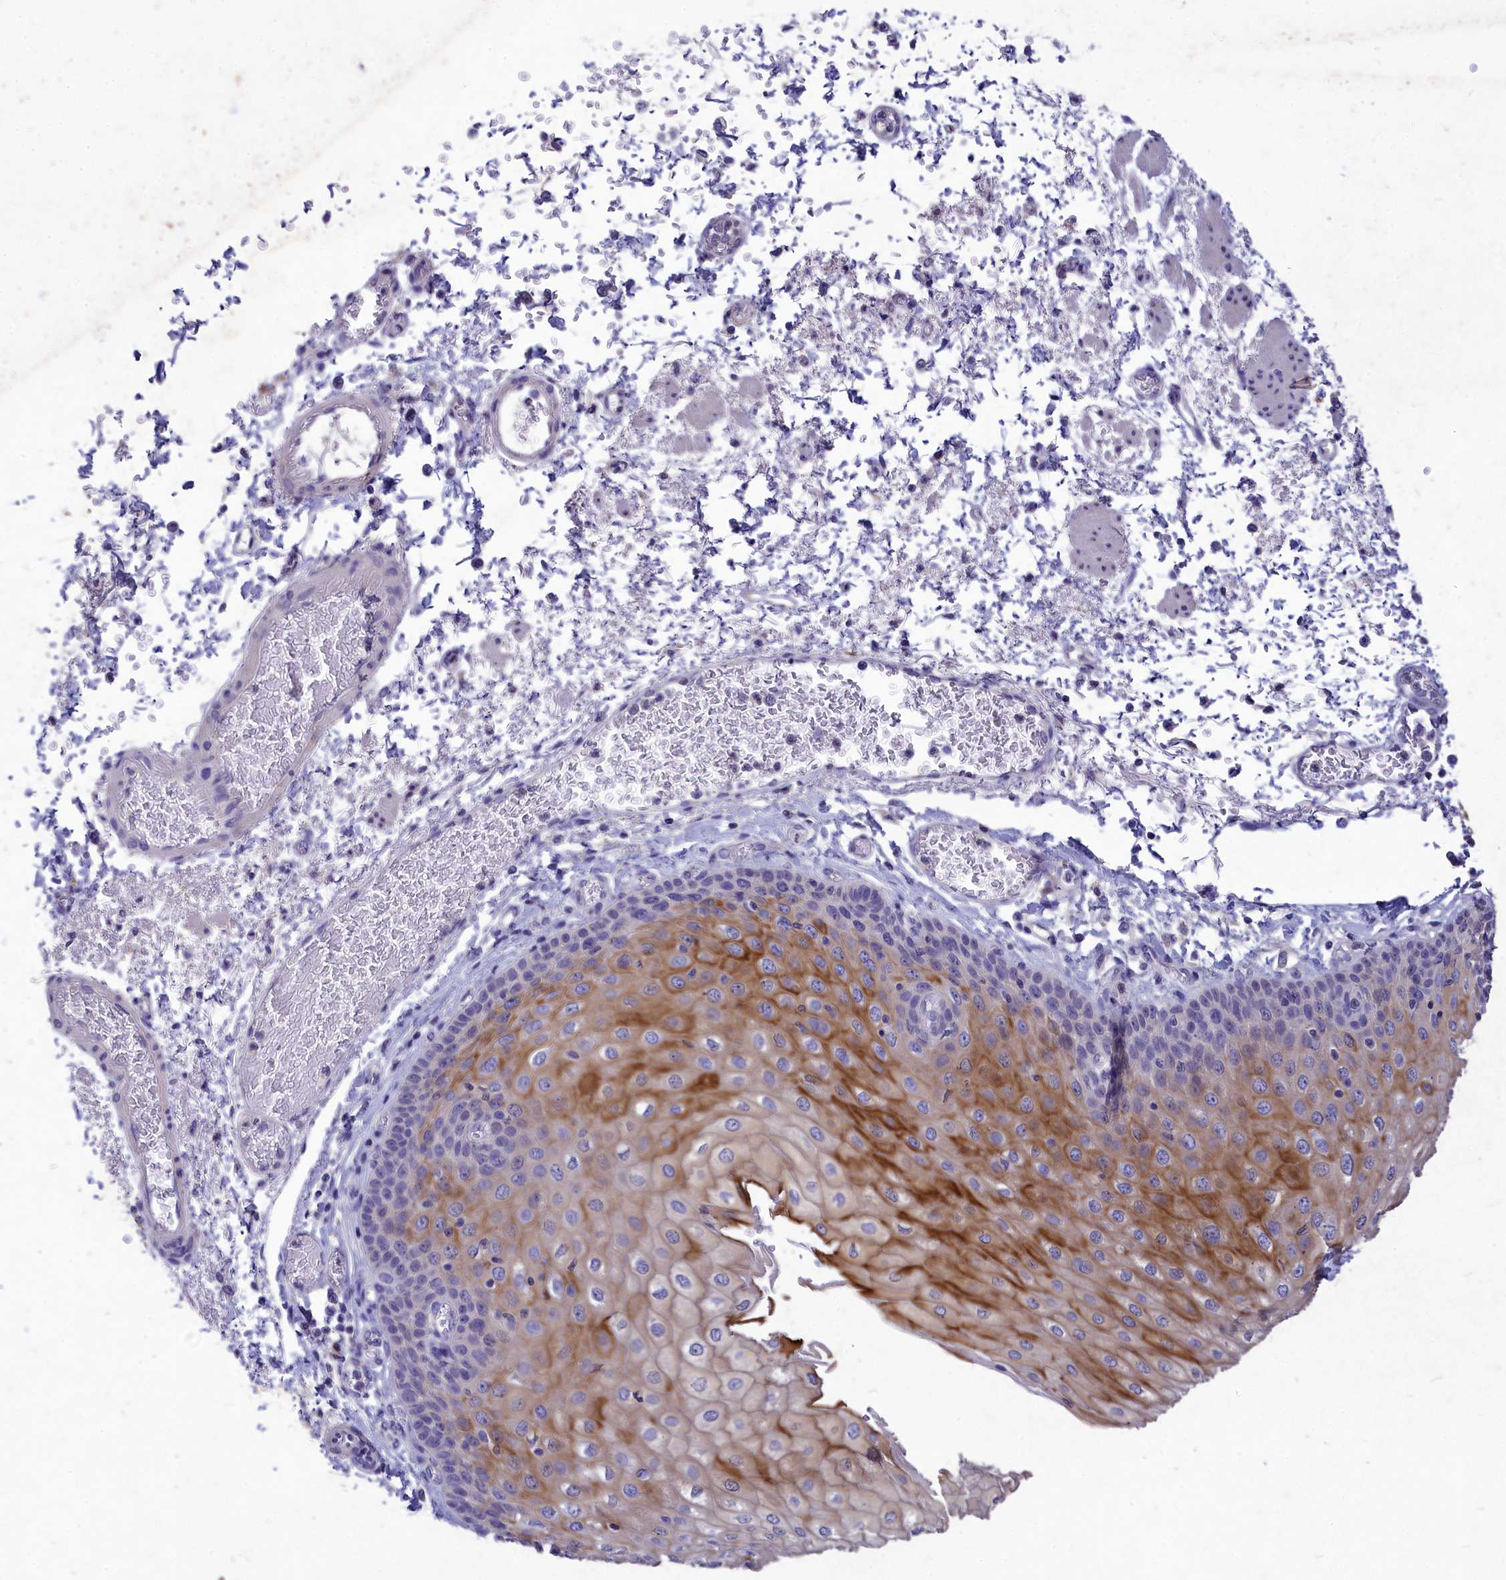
{"staining": {"intensity": "moderate", "quantity": "25%-75%", "location": "cytoplasmic/membranous"}, "tissue": "esophagus", "cell_type": "Squamous epithelial cells", "image_type": "normal", "snomed": [{"axis": "morphology", "description": "Normal tissue, NOS"}, {"axis": "topography", "description": "Esophagus"}], "caption": "About 25%-75% of squamous epithelial cells in normal esophagus exhibit moderate cytoplasmic/membranous protein expression as visualized by brown immunohistochemical staining.", "gene": "DEFB119", "patient": {"sex": "male", "age": 81}}